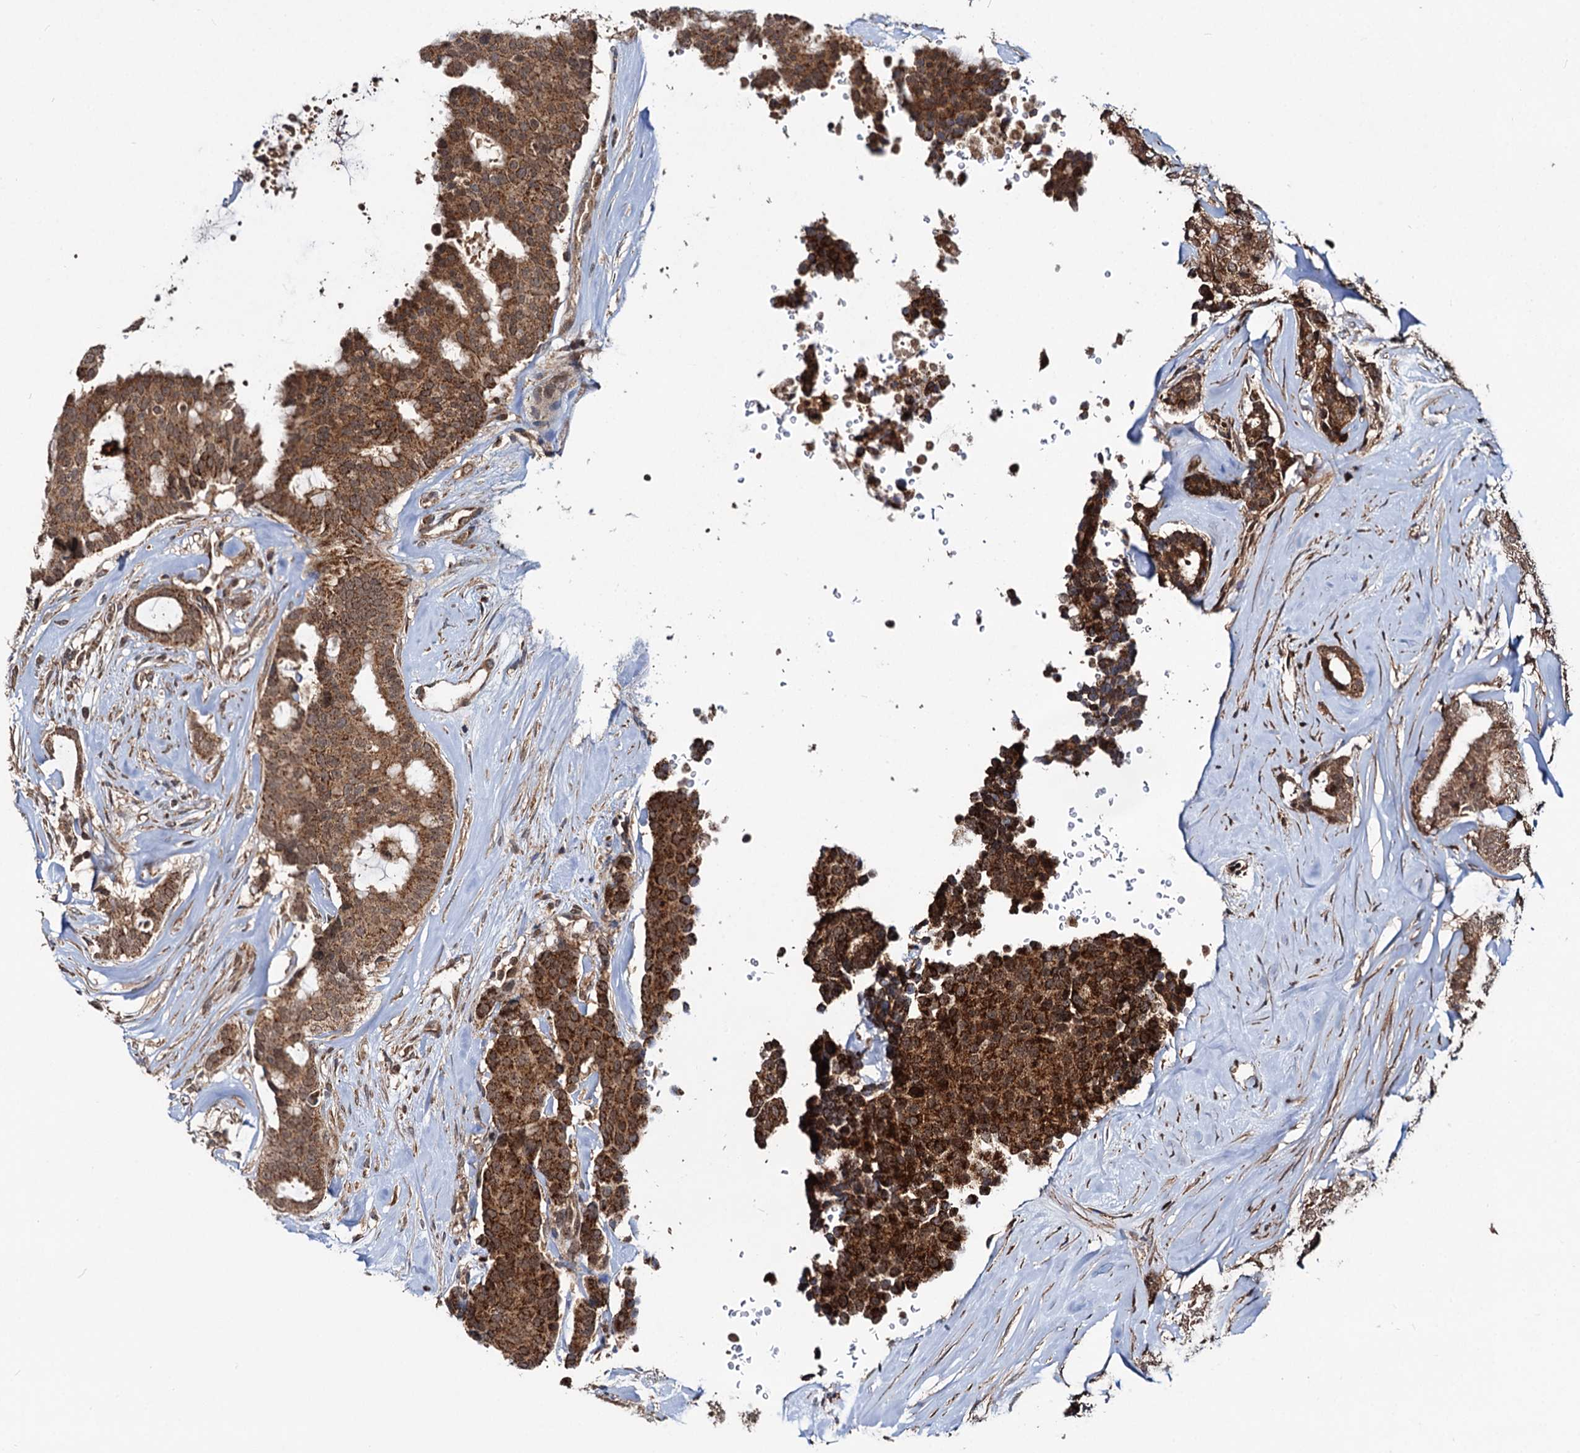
{"staining": {"intensity": "strong", "quantity": ">75%", "location": "cytoplasmic/membranous"}, "tissue": "breast cancer", "cell_type": "Tumor cells", "image_type": "cancer", "snomed": [{"axis": "morphology", "description": "Duct carcinoma"}, {"axis": "topography", "description": "Breast"}], "caption": "Tumor cells show high levels of strong cytoplasmic/membranous staining in approximately >75% of cells in breast cancer (invasive ductal carcinoma).", "gene": "CEP76", "patient": {"sex": "female", "age": 75}}